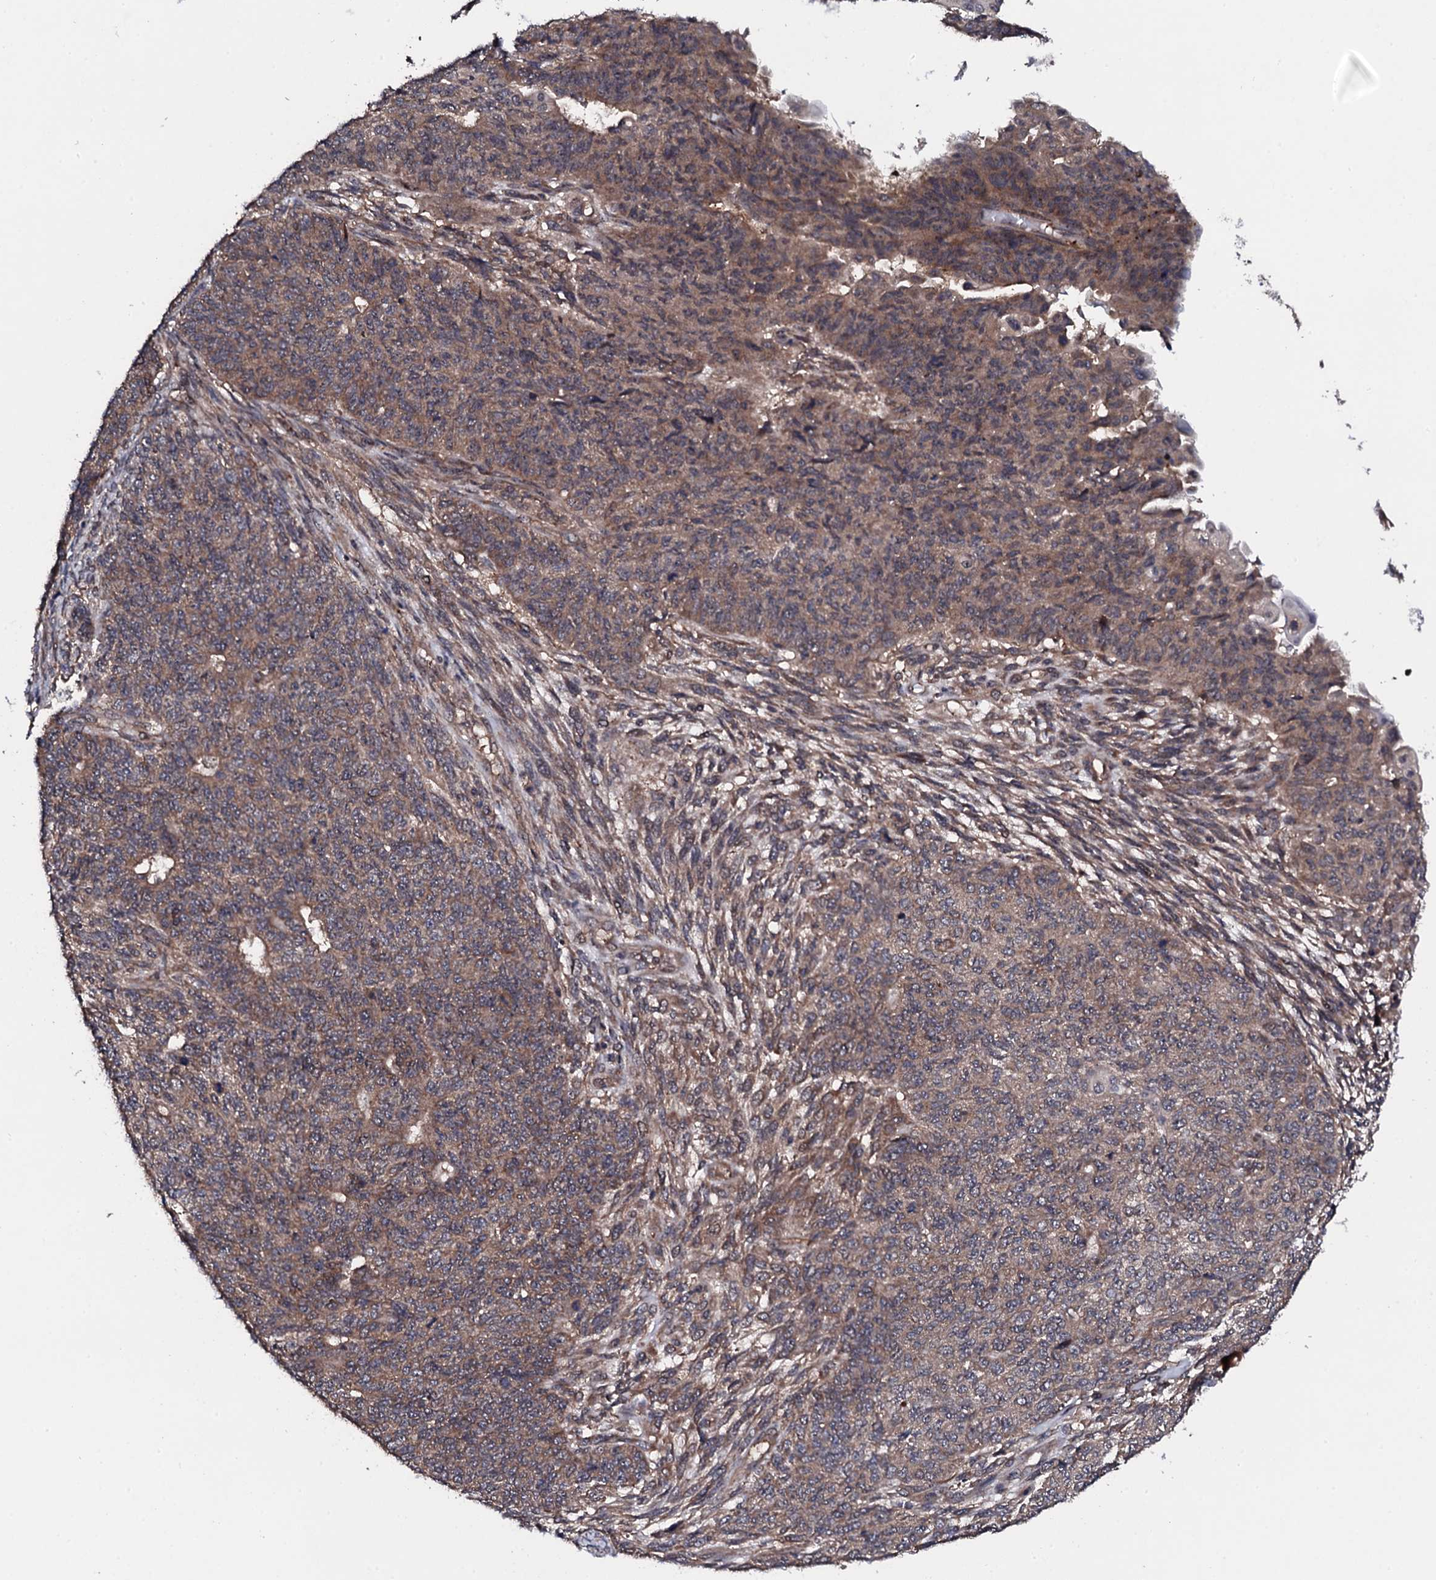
{"staining": {"intensity": "weak", "quantity": ">75%", "location": "cytoplasmic/membranous"}, "tissue": "endometrial cancer", "cell_type": "Tumor cells", "image_type": "cancer", "snomed": [{"axis": "morphology", "description": "Adenocarcinoma, NOS"}, {"axis": "topography", "description": "Endometrium"}], "caption": "A high-resolution photomicrograph shows immunohistochemistry staining of endometrial cancer (adenocarcinoma), which reveals weak cytoplasmic/membranous positivity in approximately >75% of tumor cells.", "gene": "IP6K1", "patient": {"sex": "female", "age": 32}}